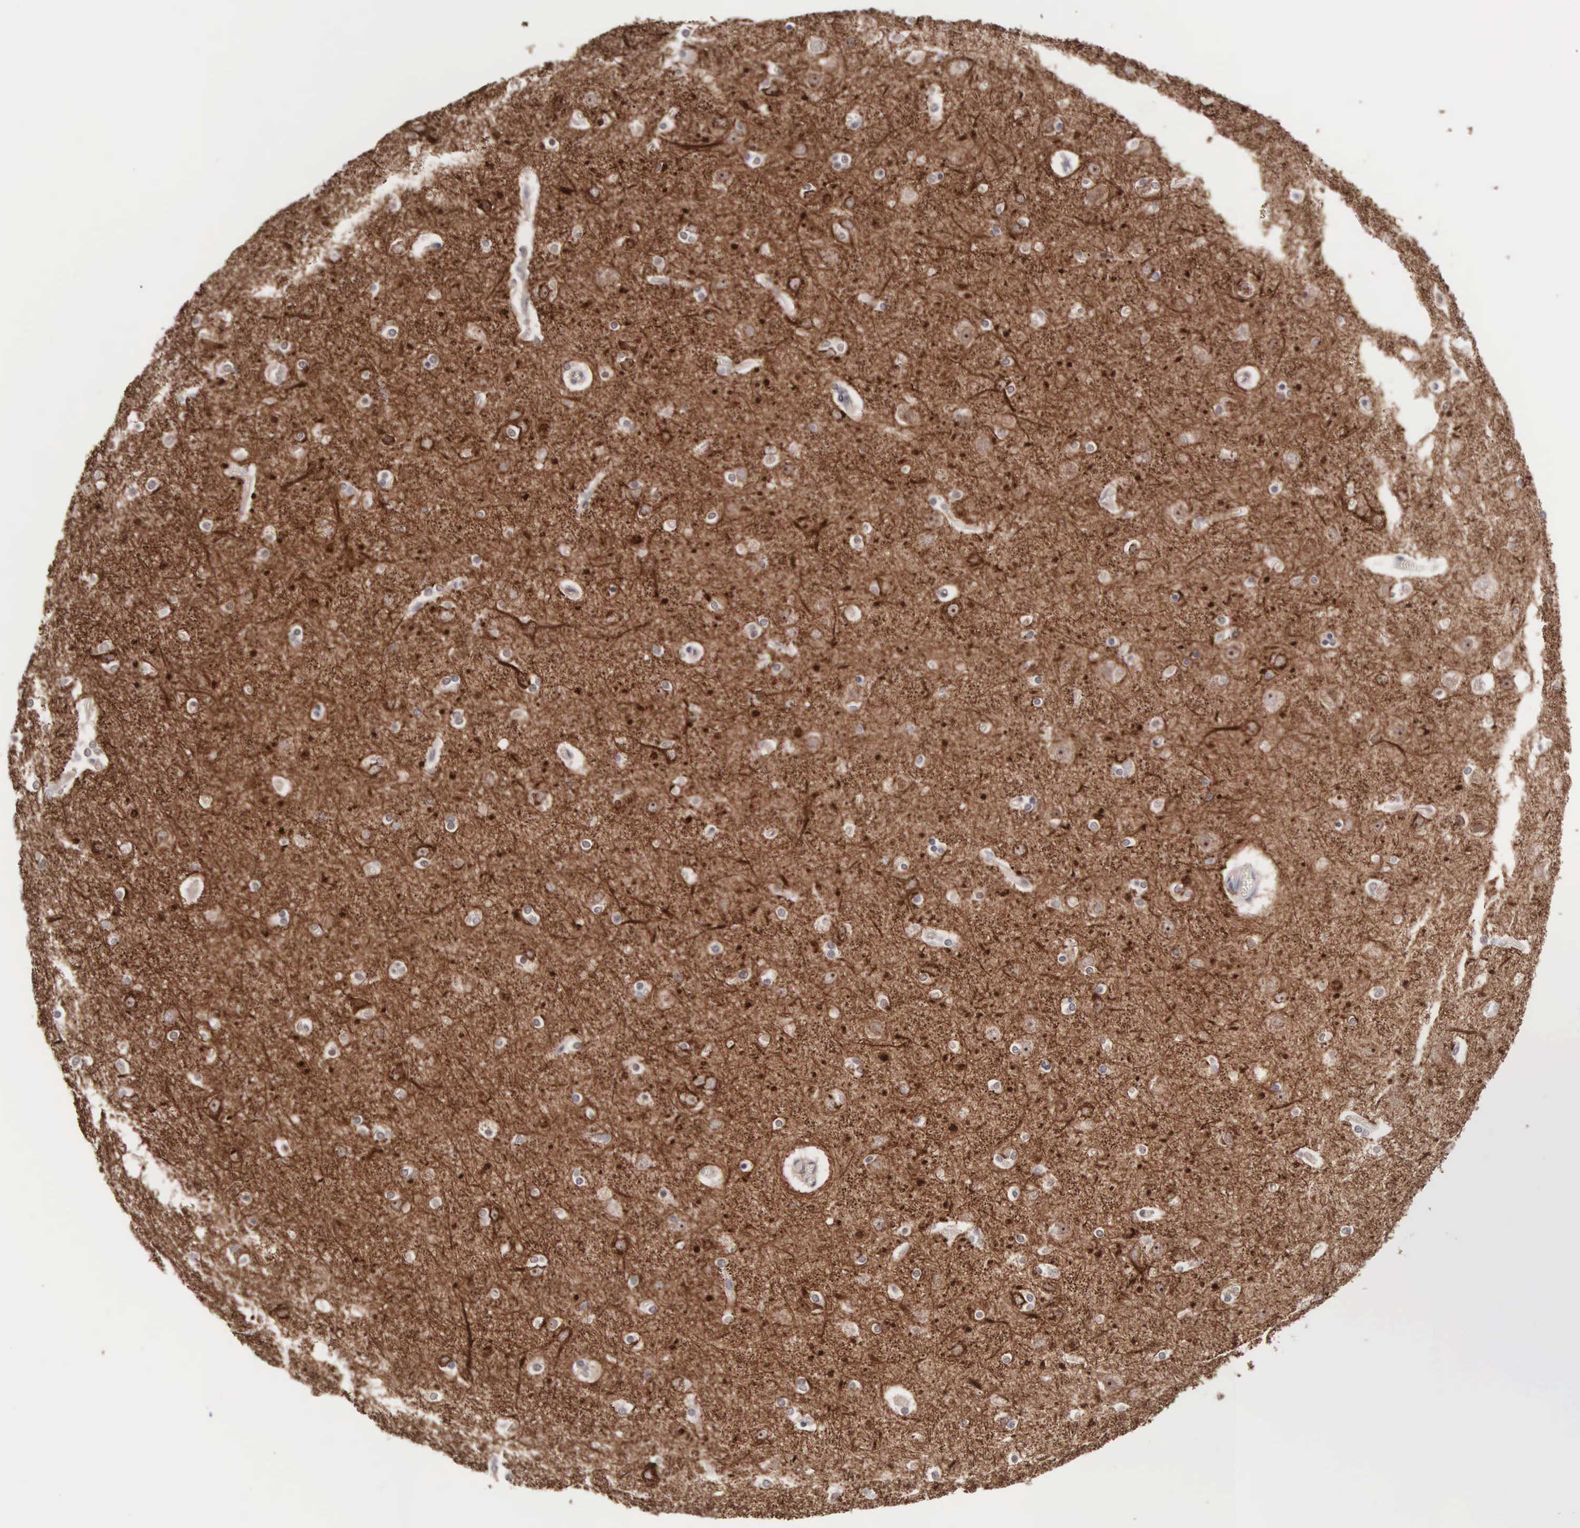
{"staining": {"intensity": "weak", "quantity": "25%-75%", "location": "cytoplasmic/membranous"}, "tissue": "cerebral cortex", "cell_type": "Endothelial cells", "image_type": "normal", "snomed": [{"axis": "morphology", "description": "Normal tissue, NOS"}, {"axis": "topography", "description": "Cerebral cortex"}], "caption": "Cerebral cortex stained with immunohistochemistry (IHC) demonstrates weak cytoplasmic/membranous staining in about 25%-75% of endothelial cells.", "gene": "ACOT4", "patient": {"sex": "female", "age": 54}}